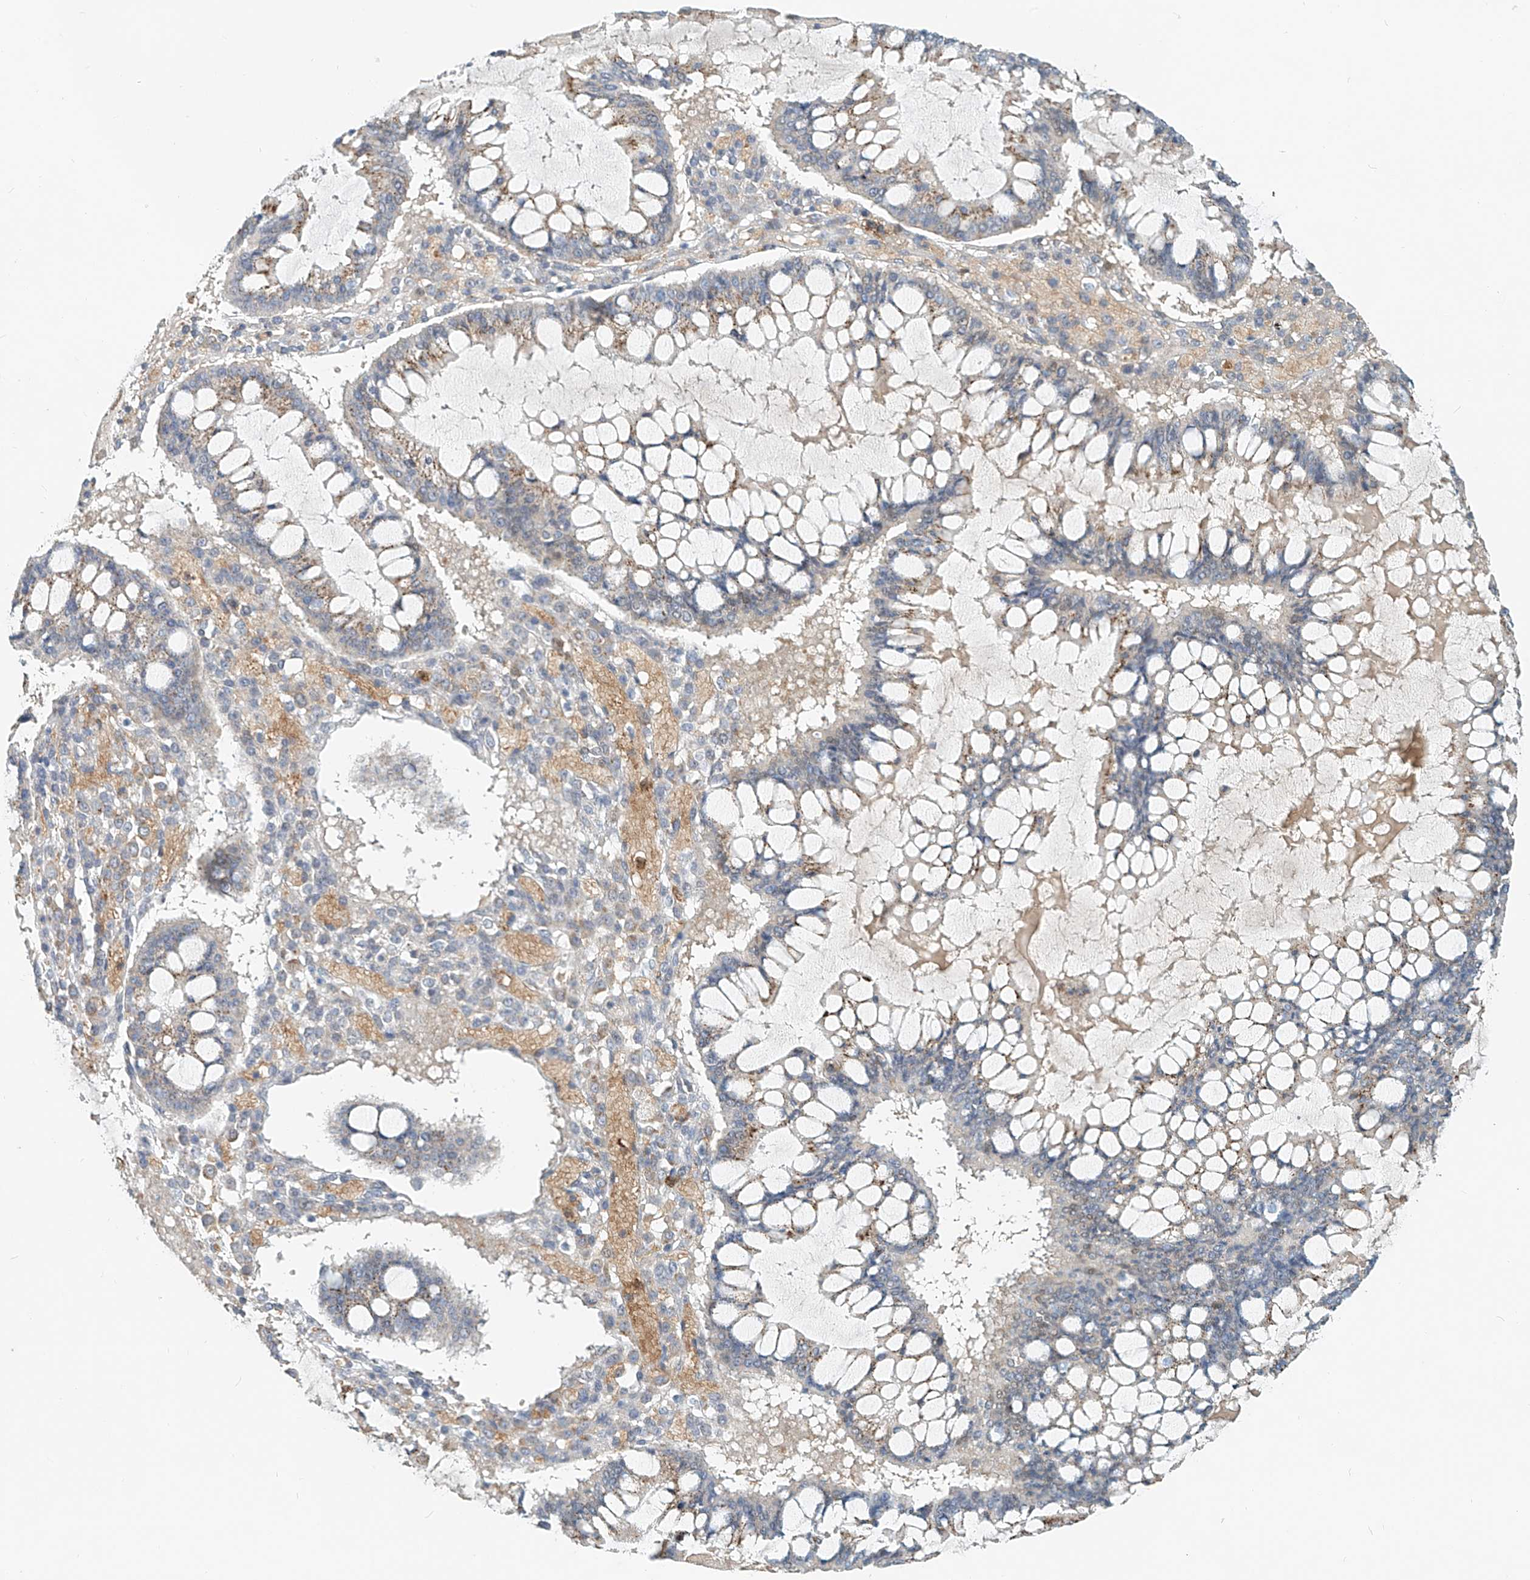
{"staining": {"intensity": "moderate", "quantity": "<25%", "location": "cytoplasmic/membranous"}, "tissue": "ovarian cancer", "cell_type": "Tumor cells", "image_type": "cancer", "snomed": [{"axis": "morphology", "description": "Cystadenocarcinoma, mucinous, NOS"}, {"axis": "topography", "description": "Ovary"}], "caption": "Ovarian cancer stained for a protein (brown) shows moderate cytoplasmic/membranous positive staining in approximately <25% of tumor cells.", "gene": "PTPRA", "patient": {"sex": "female", "age": 73}}